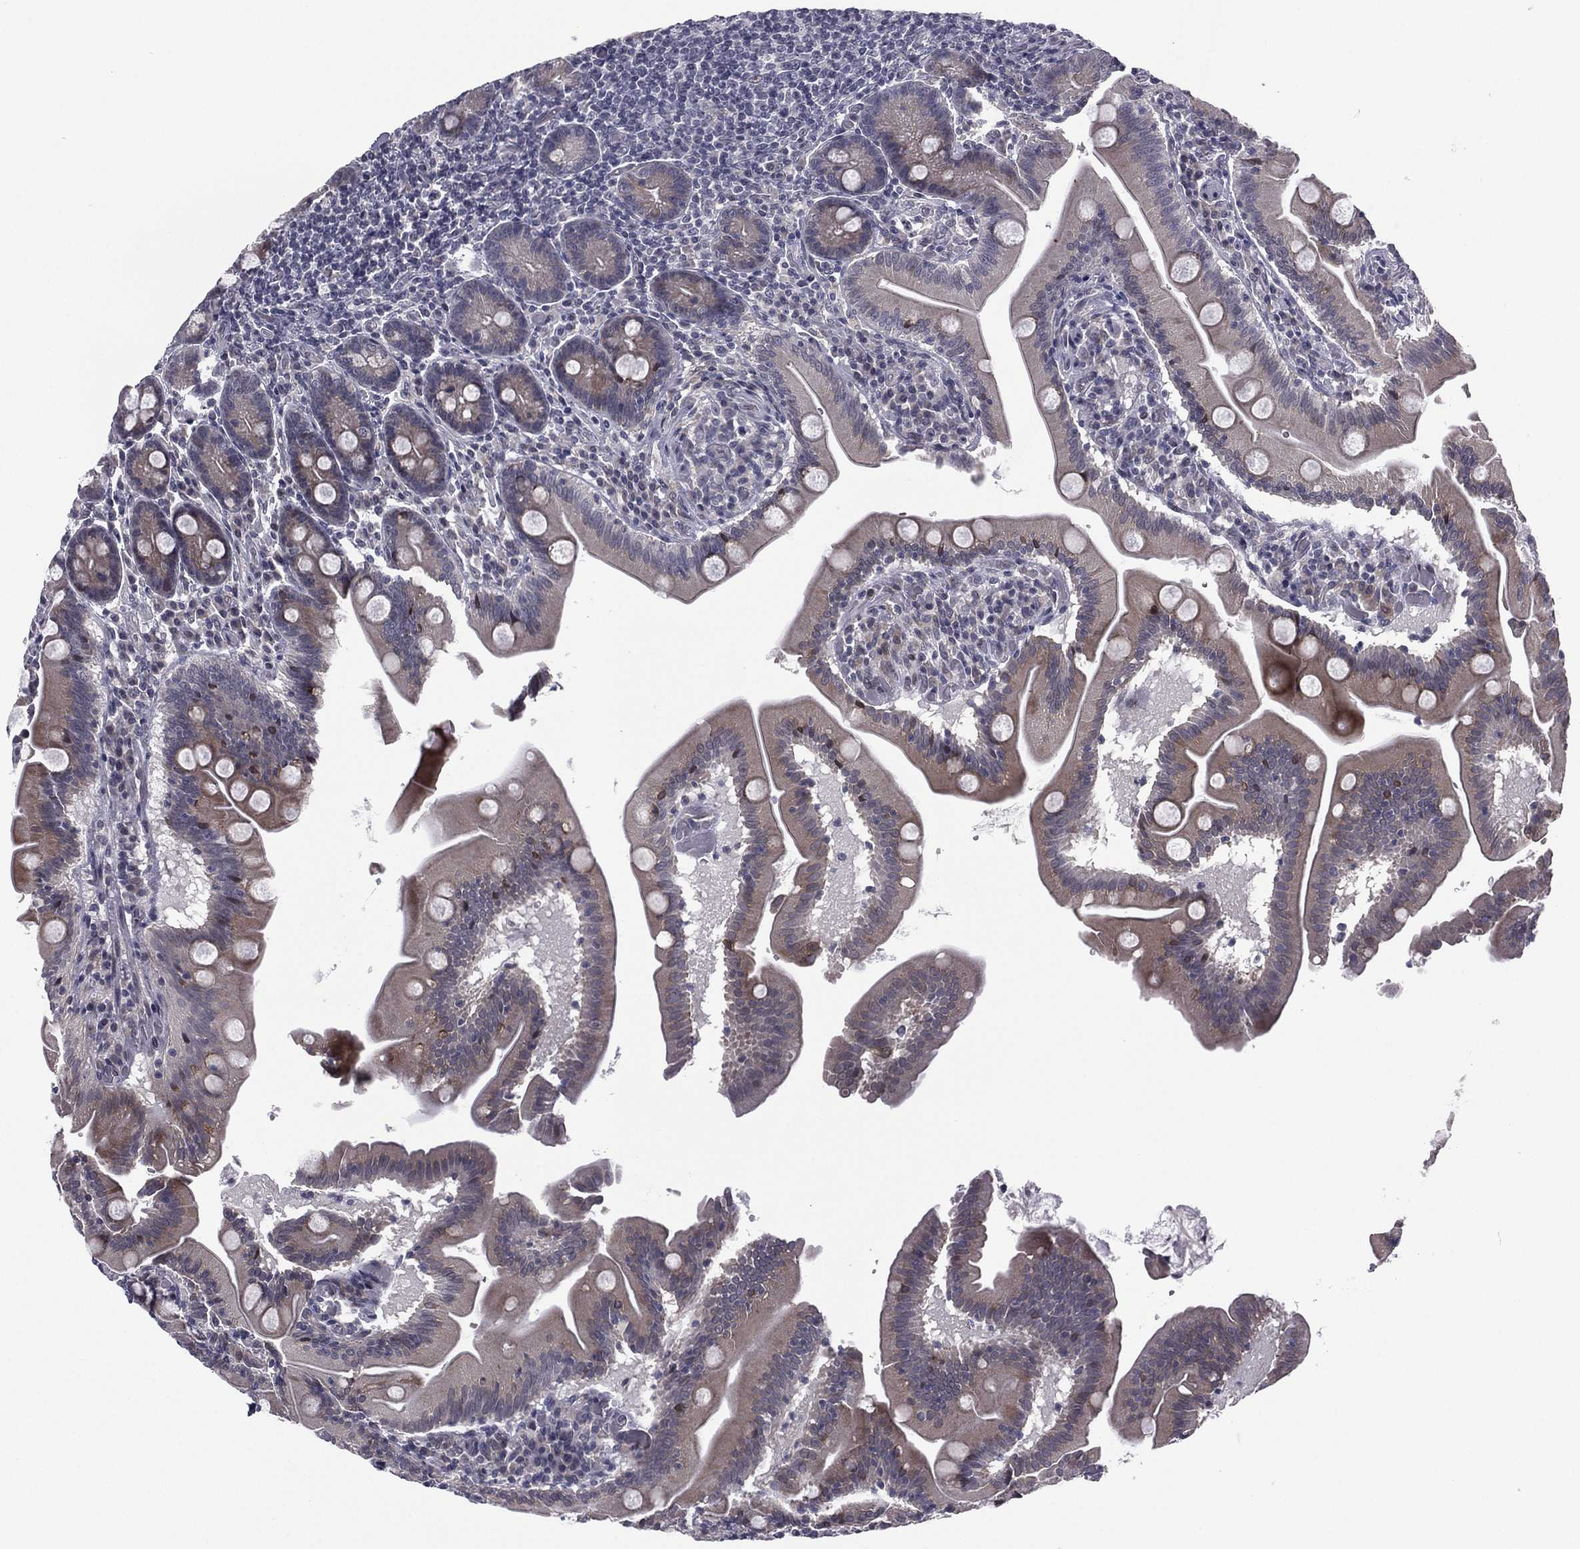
{"staining": {"intensity": "moderate", "quantity": "<25%", "location": "cytoplasmic/membranous"}, "tissue": "small intestine", "cell_type": "Glandular cells", "image_type": "normal", "snomed": [{"axis": "morphology", "description": "Normal tissue, NOS"}, {"axis": "topography", "description": "Small intestine"}], "caption": "This is a histology image of immunohistochemistry (IHC) staining of normal small intestine, which shows moderate positivity in the cytoplasmic/membranous of glandular cells.", "gene": "ACTRT2", "patient": {"sex": "male", "age": 37}}